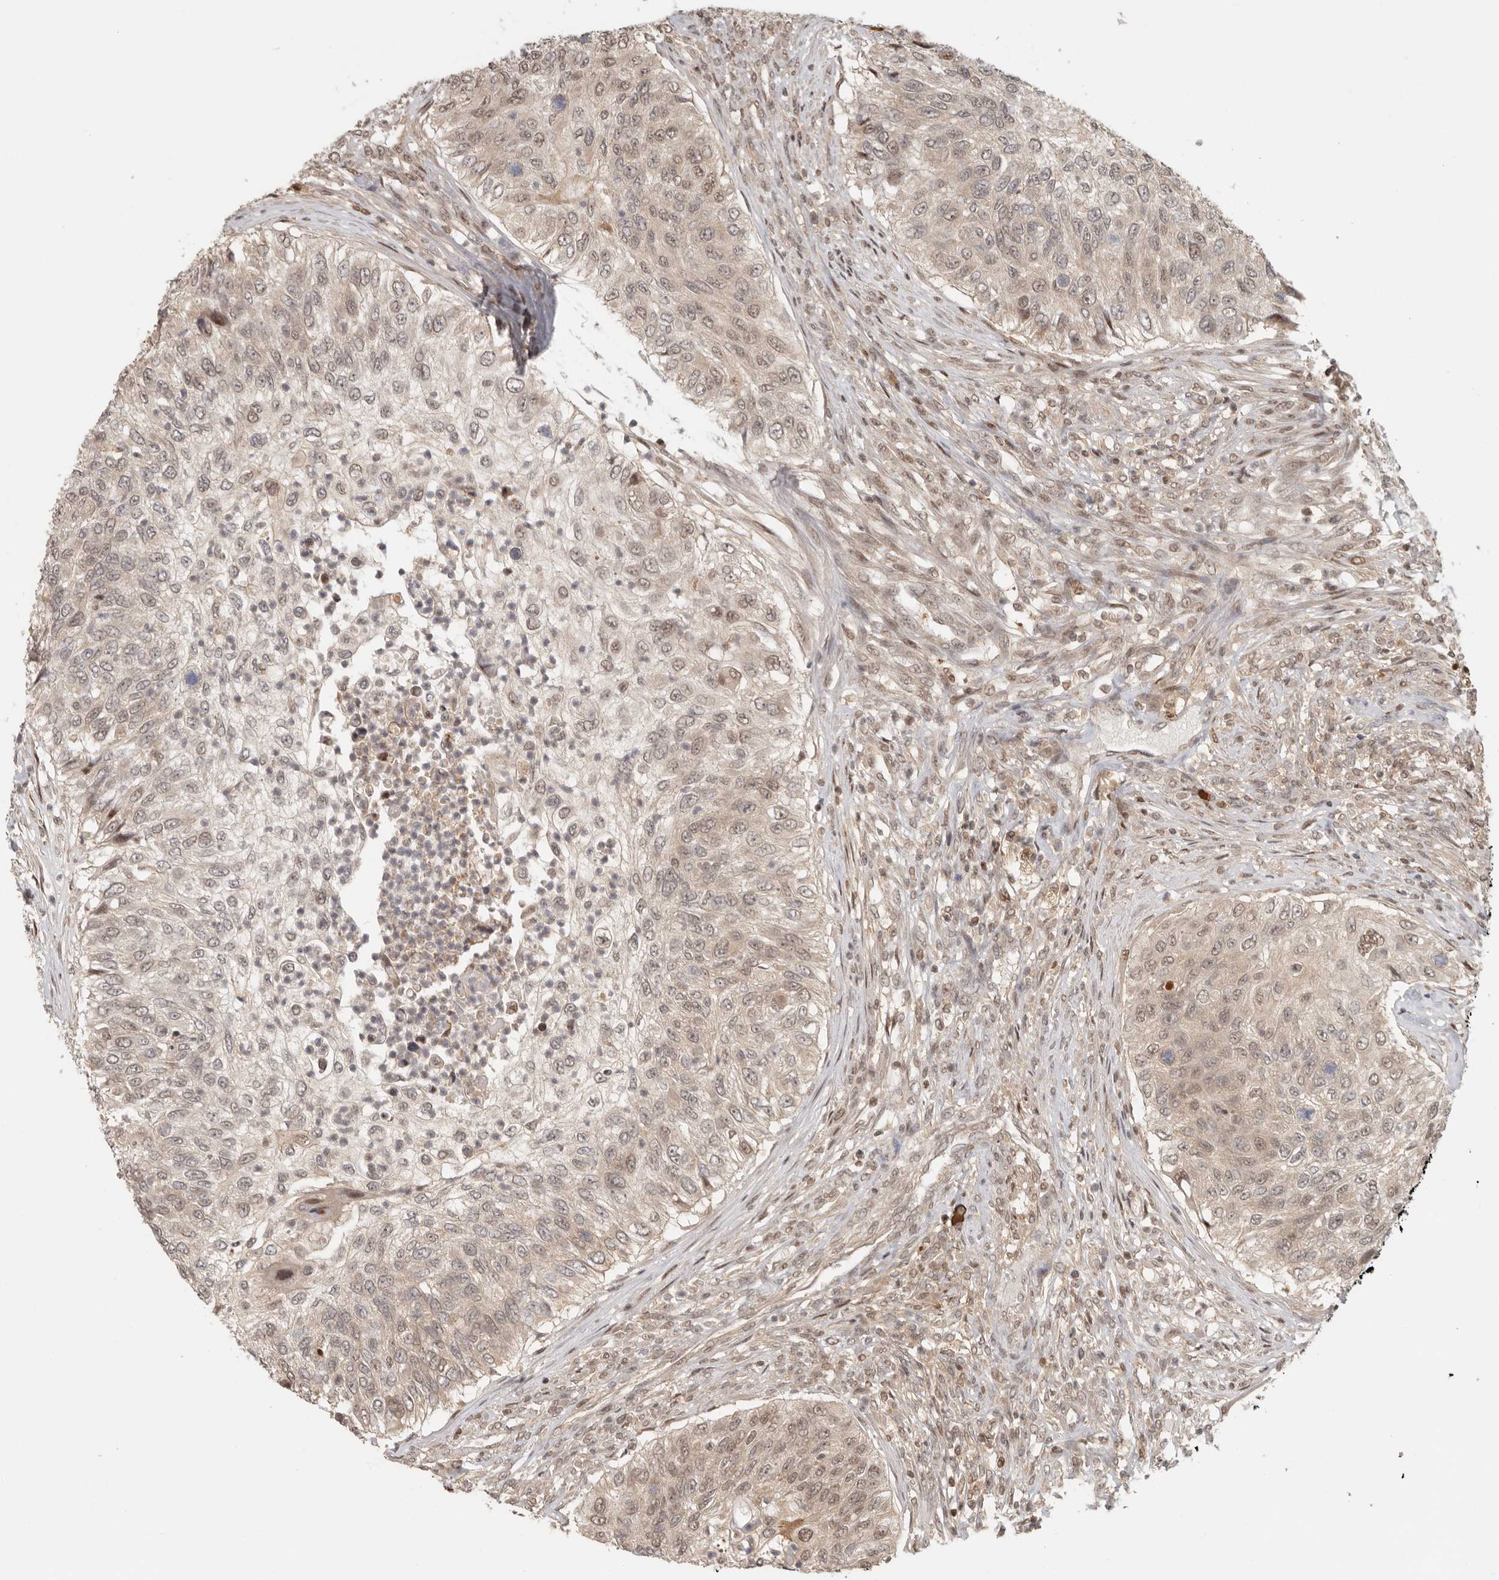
{"staining": {"intensity": "weak", "quantity": "<25%", "location": "cytoplasmic/membranous,nuclear"}, "tissue": "urothelial cancer", "cell_type": "Tumor cells", "image_type": "cancer", "snomed": [{"axis": "morphology", "description": "Urothelial carcinoma, High grade"}, {"axis": "topography", "description": "Urinary bladder"}], "caption": "This is a image of immunohistochemistry staining of urothelial cancer, which shows no expression in tumor cells.", "gene": "PSMA5", "patient": {"sex": "female", "age": 60}}